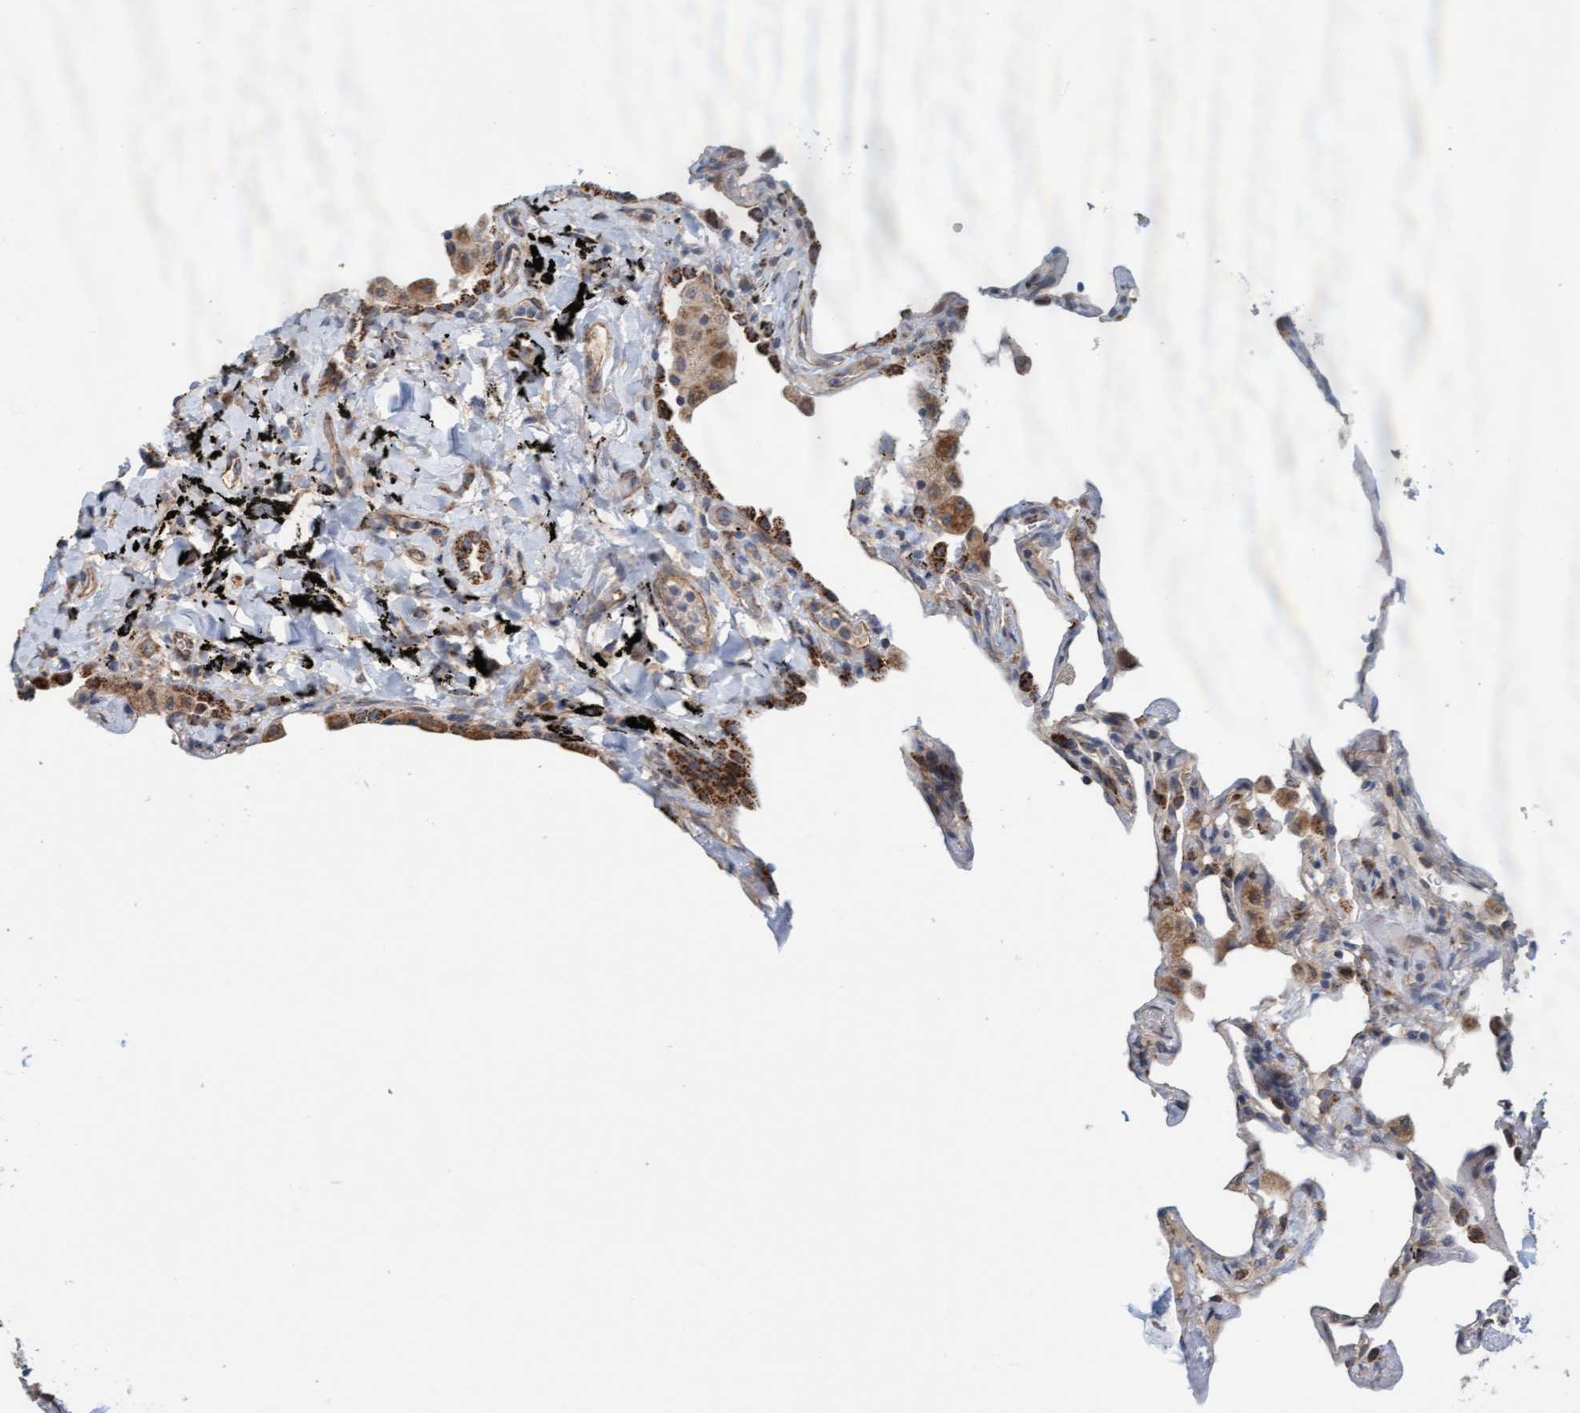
{"staining": {"intensity": "moderate", "quantity": "25%-75%", "location": "cytoplasmic/membranous"}, "tissue": "lung", "cell_type": "Alveolar cells", "image_type": "normal", "snomed": [{"axis": "morphology", "description": "Normal tissue, NOS"}, {"axis": "topography", "description": "Lung"}], "caption": "Immunohistochemistry (IHC) of normal human lung shows medium levels of moderate cytoplasmic/membranous expression in about 25%-75% of alveolar cells. The staining was performed using DAB to visualize the protein expression in brown, while the nuclei were stained in blue with hematoxylin (Magnification: 20x).", "gene": "ZNF566", "patient": {"sex": "male", "age": 59}}